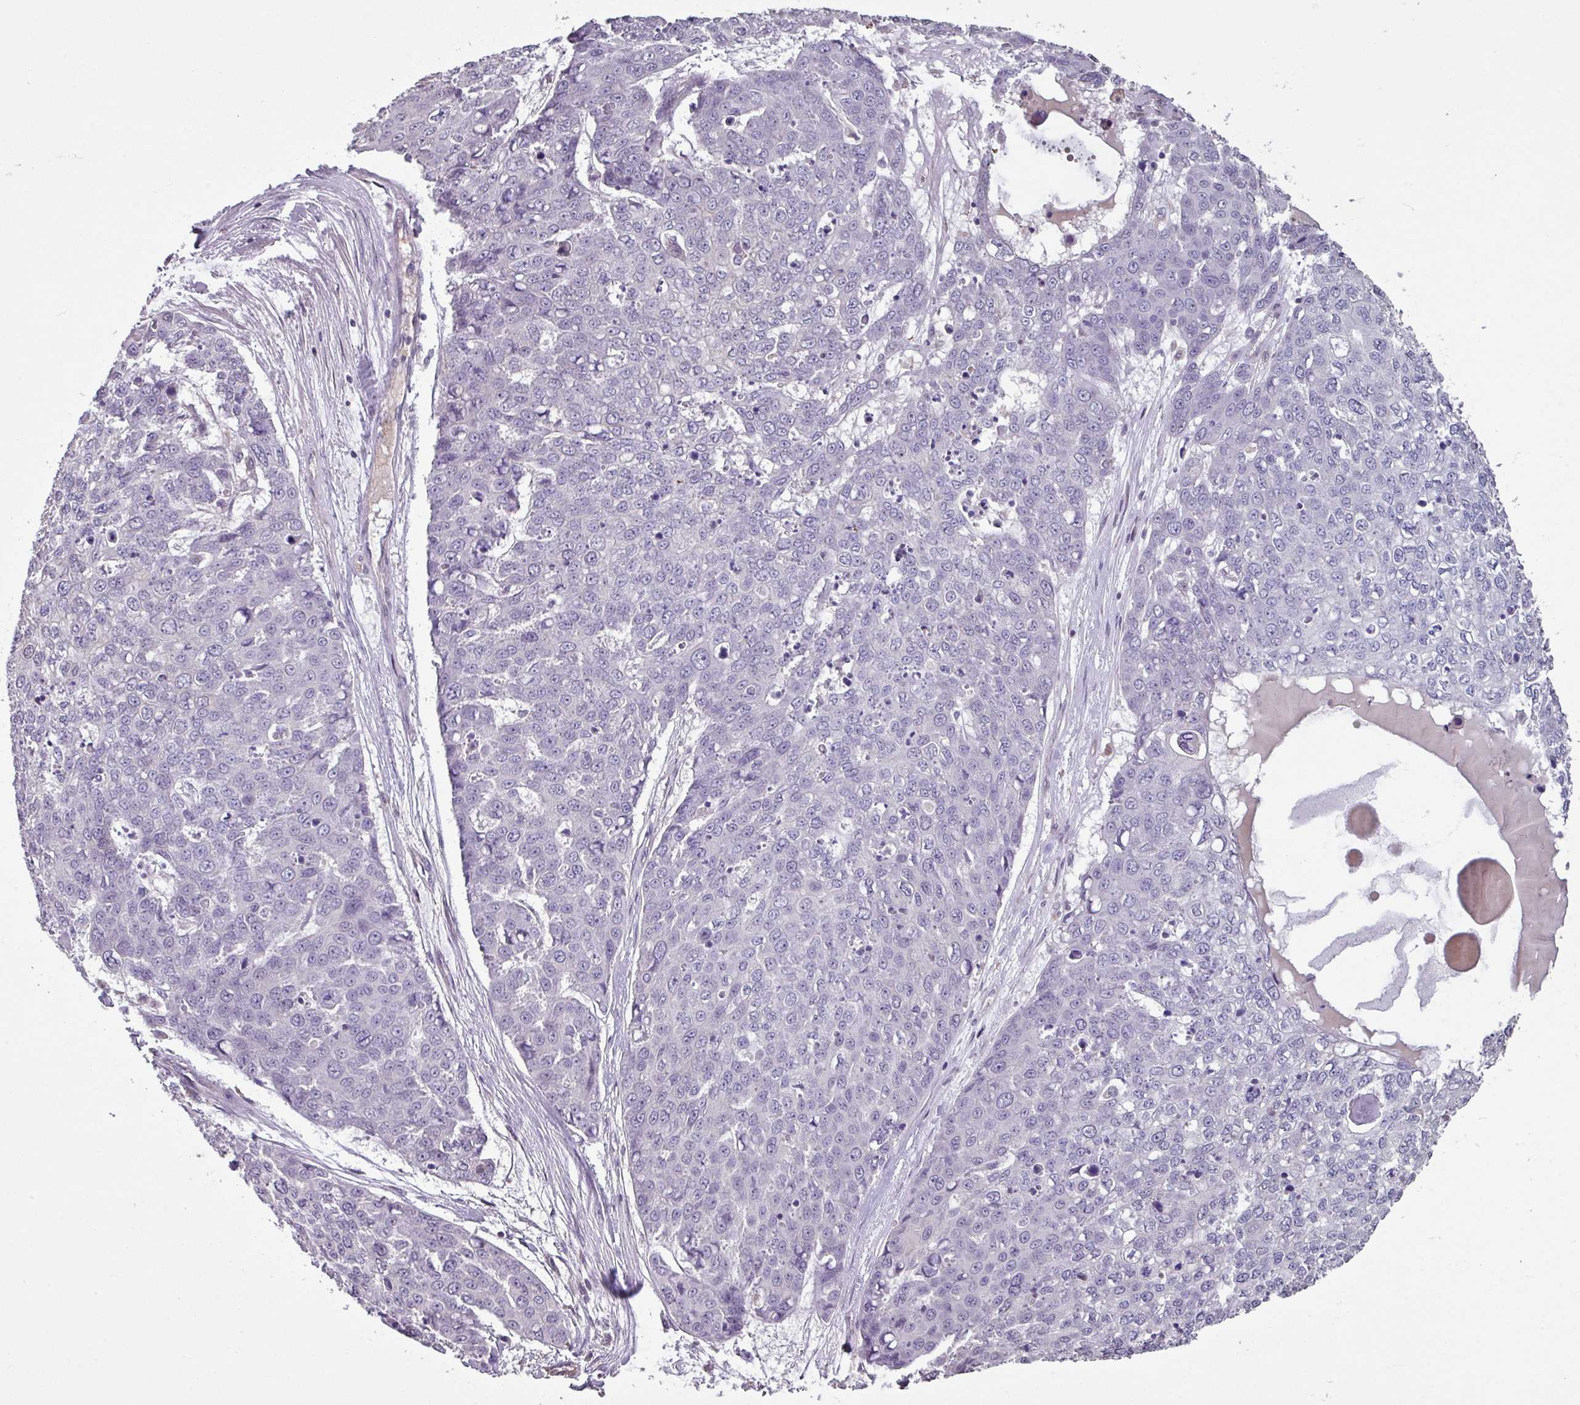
{"staining": {"intensity": "negative", "quantity": "none", "location": "none"}, "tissue": "skin cancer", "cell_type": "Tumor cells", "image_type": "cancer", "snomed": [{"axis": "morphology", "description": "Squamous cell carcinoma, NOS"}, {"axis": "topography", "description": "Skin"}], "caption": "Skin cancer (squamous cell carcinoma) stained for a protein using IHC shows no expression tumor cells.", "gene": "NHSL2", "patient": {"sex": "female", "age": 44}}